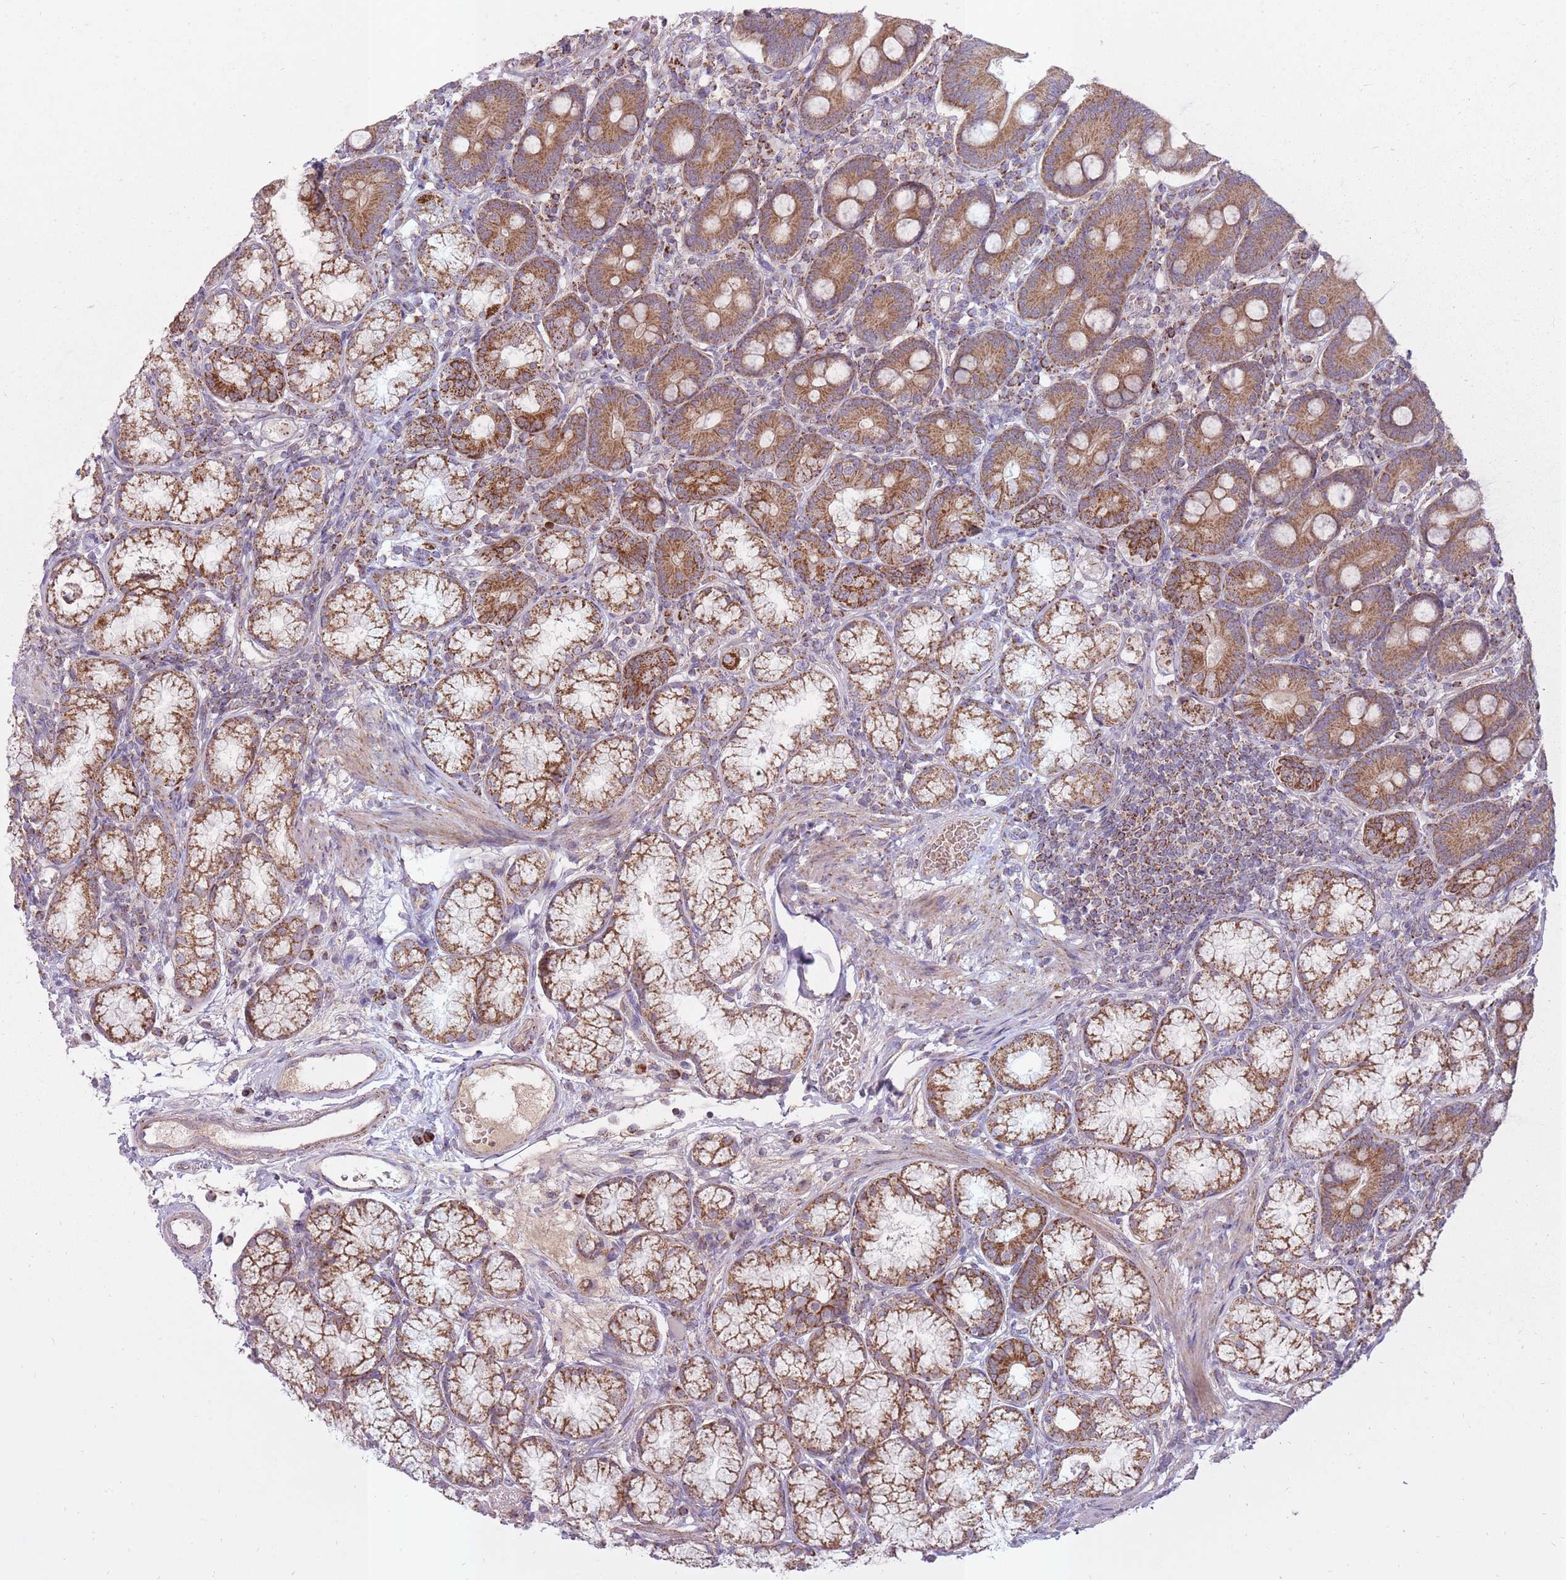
{"staining": {"intensity": "moderate", "quantity": ">75%", "location": "cytoplasmic/membranous"}, "tissue": "duodenum", "cell_type": "Glandular cells", "image_type": "normal", "snomed": [{"axis": "morphology", "description": "Normal tissue, NOS"}, {"axis": "topography", "description": "Duodenum"}], "caption": "This is a micrograph of IHC staining of unremarkable duodenum, which shows moderate expression in the cytoplasmic/membranous of glandular cells.", "gene": "LIN7C", "patient": {"sex": "female", "age": 67}}